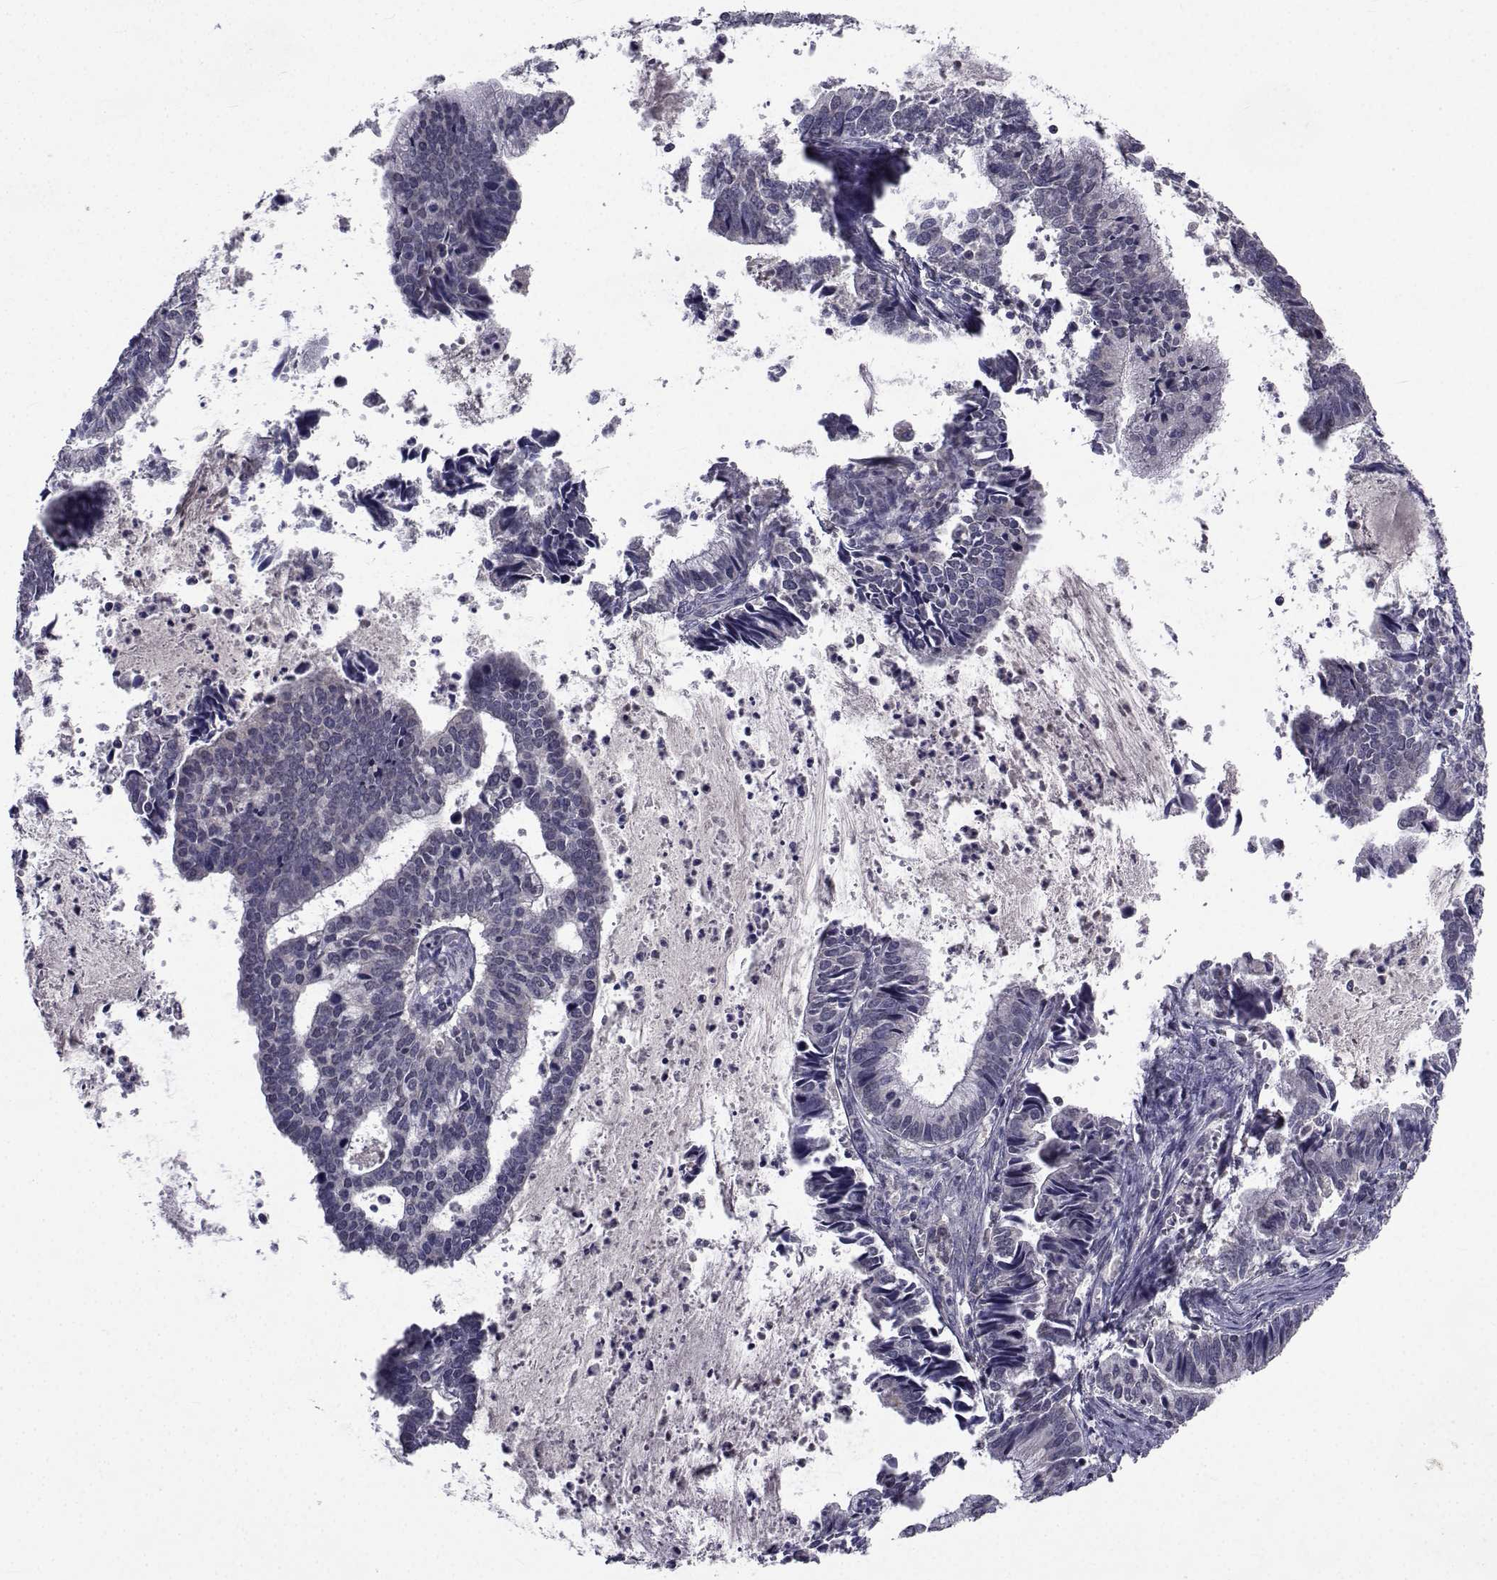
{"staining": {"intensity": "negative", "quantity": "none", "location": "none"}, "tissue": "cervical cancer", "cell_type": "Tumor cells", "image_type": "cancer", "snomed": [{"axis": "morphology", "description": "Adenocarcinoma, NOS"}, {"axis": "topography", "description": "Cervix"}], "caption": "IHC of human cervical cancer displays no staining in tumor cells.", "gene": "CYP2S1", "patient": {"sex": "female", "age": 42}}